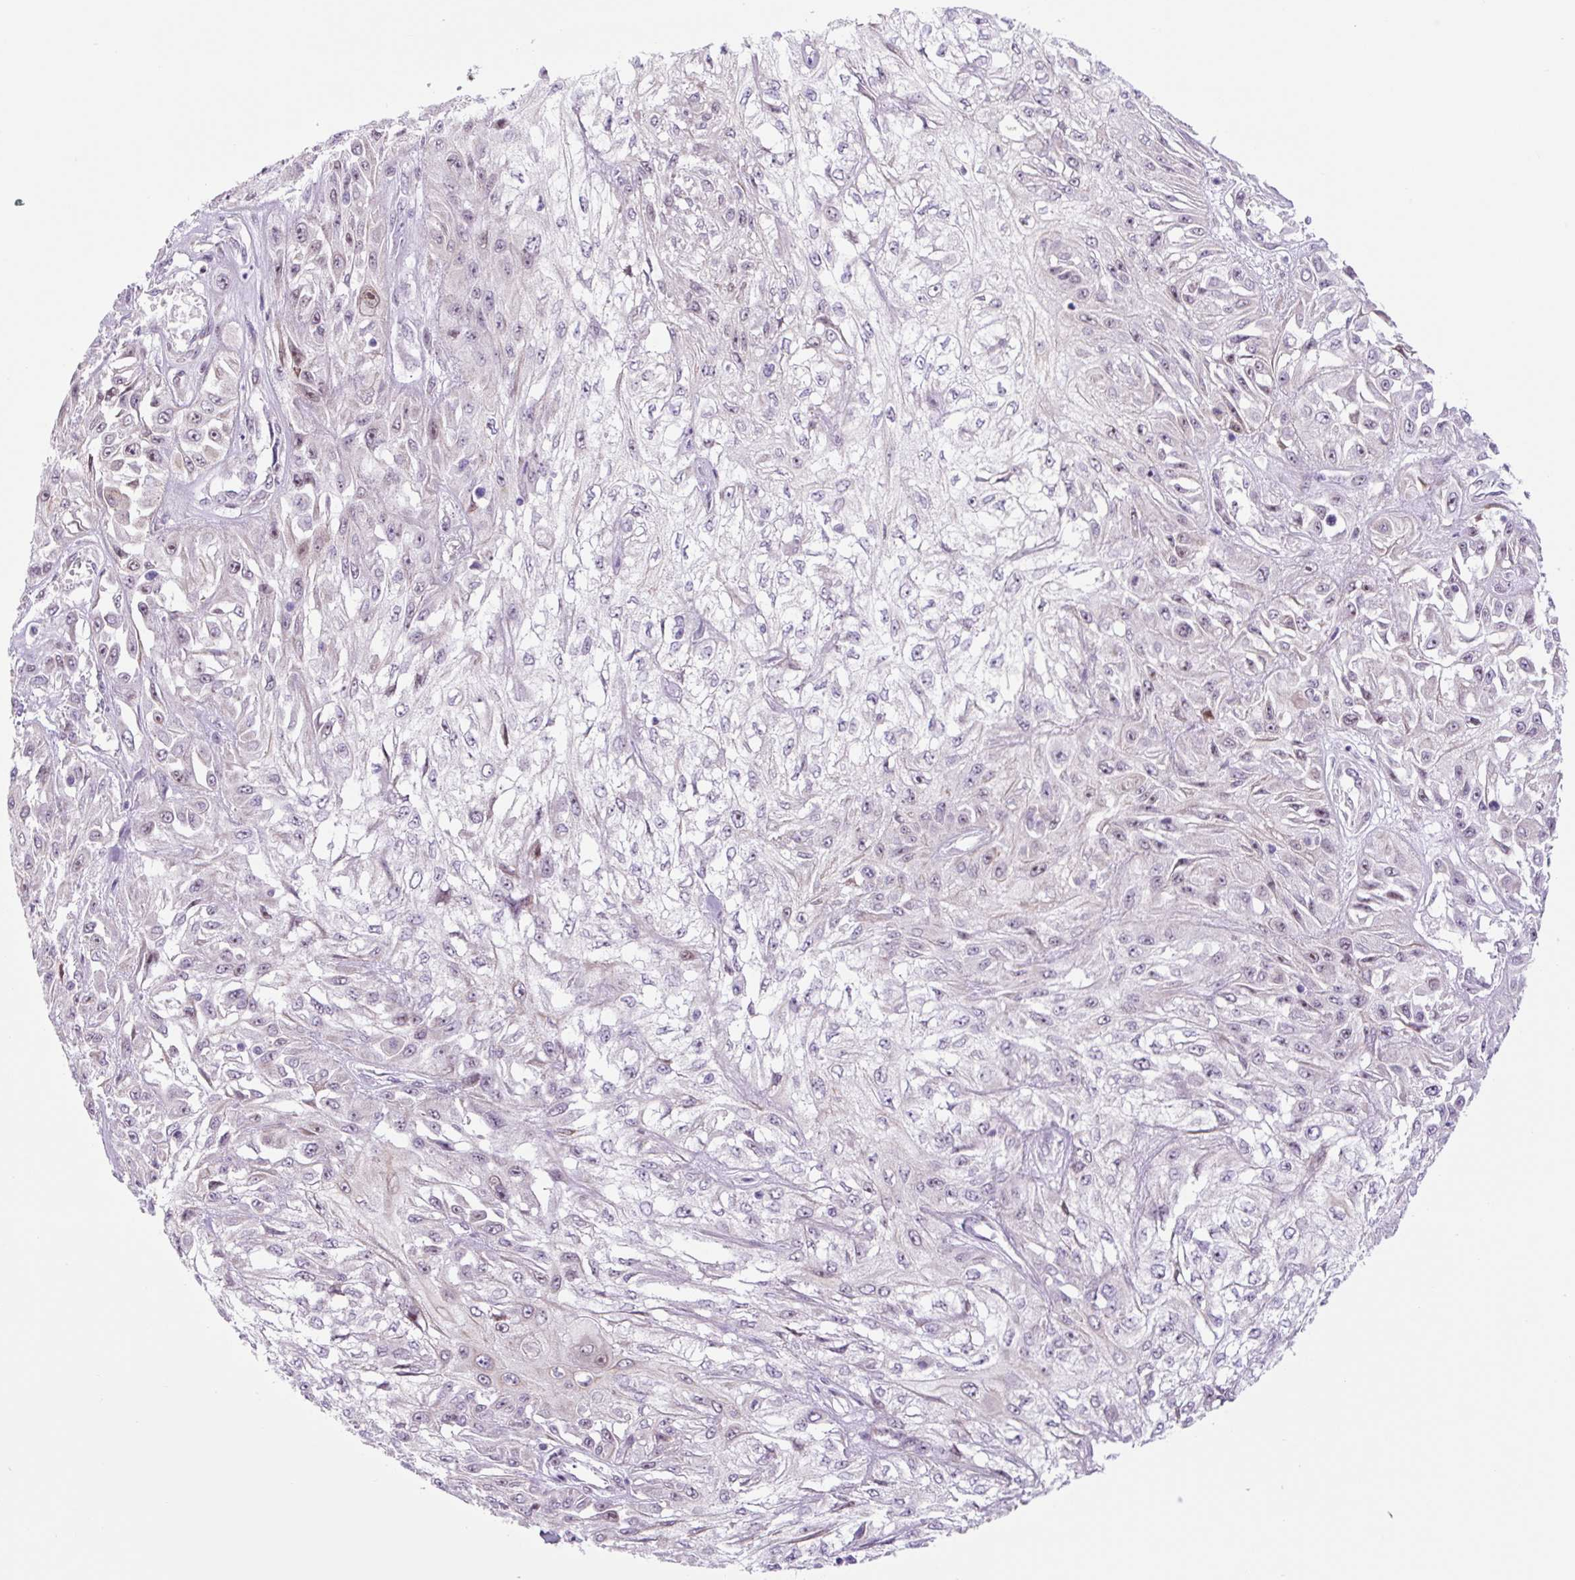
{"staining": {"intensity": "negative", "quantity": "none", "location": "none"}, "tissue": "skin cancer", "cell_type": "Tumor cells", "image_type": "cancer", "snomed": [{"axis": "morphology", "description": "Squamous cell carcinoma, NOS"}, {"axis": "morphology", "description": "Squamous cell carcinoma, metastatic, NOS"}, {"axis": "topography", "description": "Skin"}, {"axis": "topography", "description": "Lymph node"}], "caption": "Immunohistochemistry (IHC) of human metastatic squamous cell carcinoma (skin) reveals no staining in tumor cells.", "gene": "RRS1", "patient": {"sex": "male", "age": 75}}